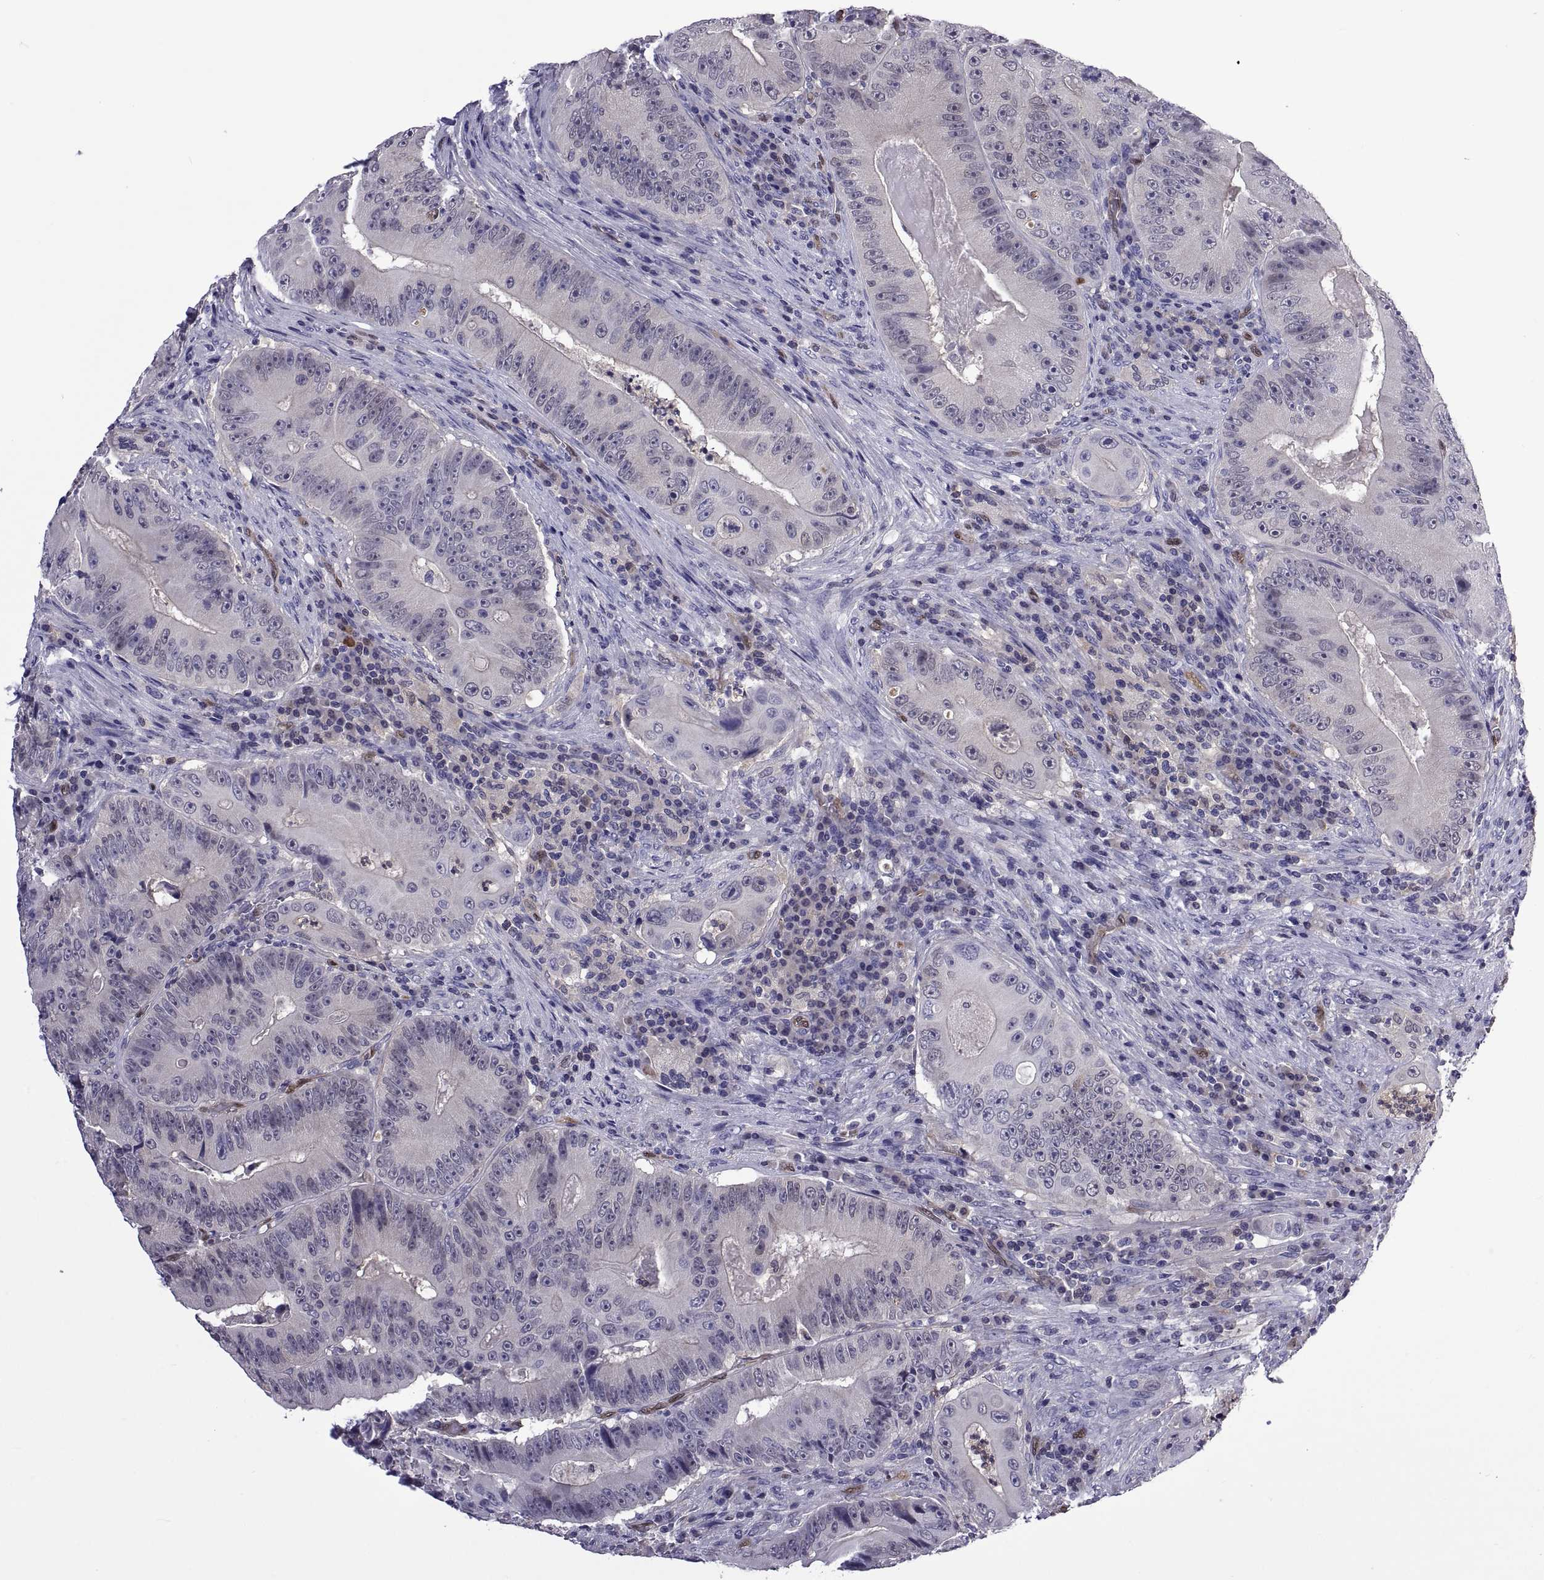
{"staining": {"intensity": "negative", "quantity": "none", "location": "none"}, "tissue": "colorectal cancer", "cell_type": "Tumor cells", "image_type": "cancer", "snomed": [{"axis": "morphology", "description": "Adenocarcinoma, NOS"}, {"axis": "topography", "description": "Colon"}], "caption": "Colorectal cancer (adenocarcinoma) was stained to show a protein in brown. There is no significant expression in tumor cells. (DAB immunohistochemistry (IHC) with hematoxylin counter stain).", "gene": "LCN9", "patient": {"sex": "female", "age": 86}}